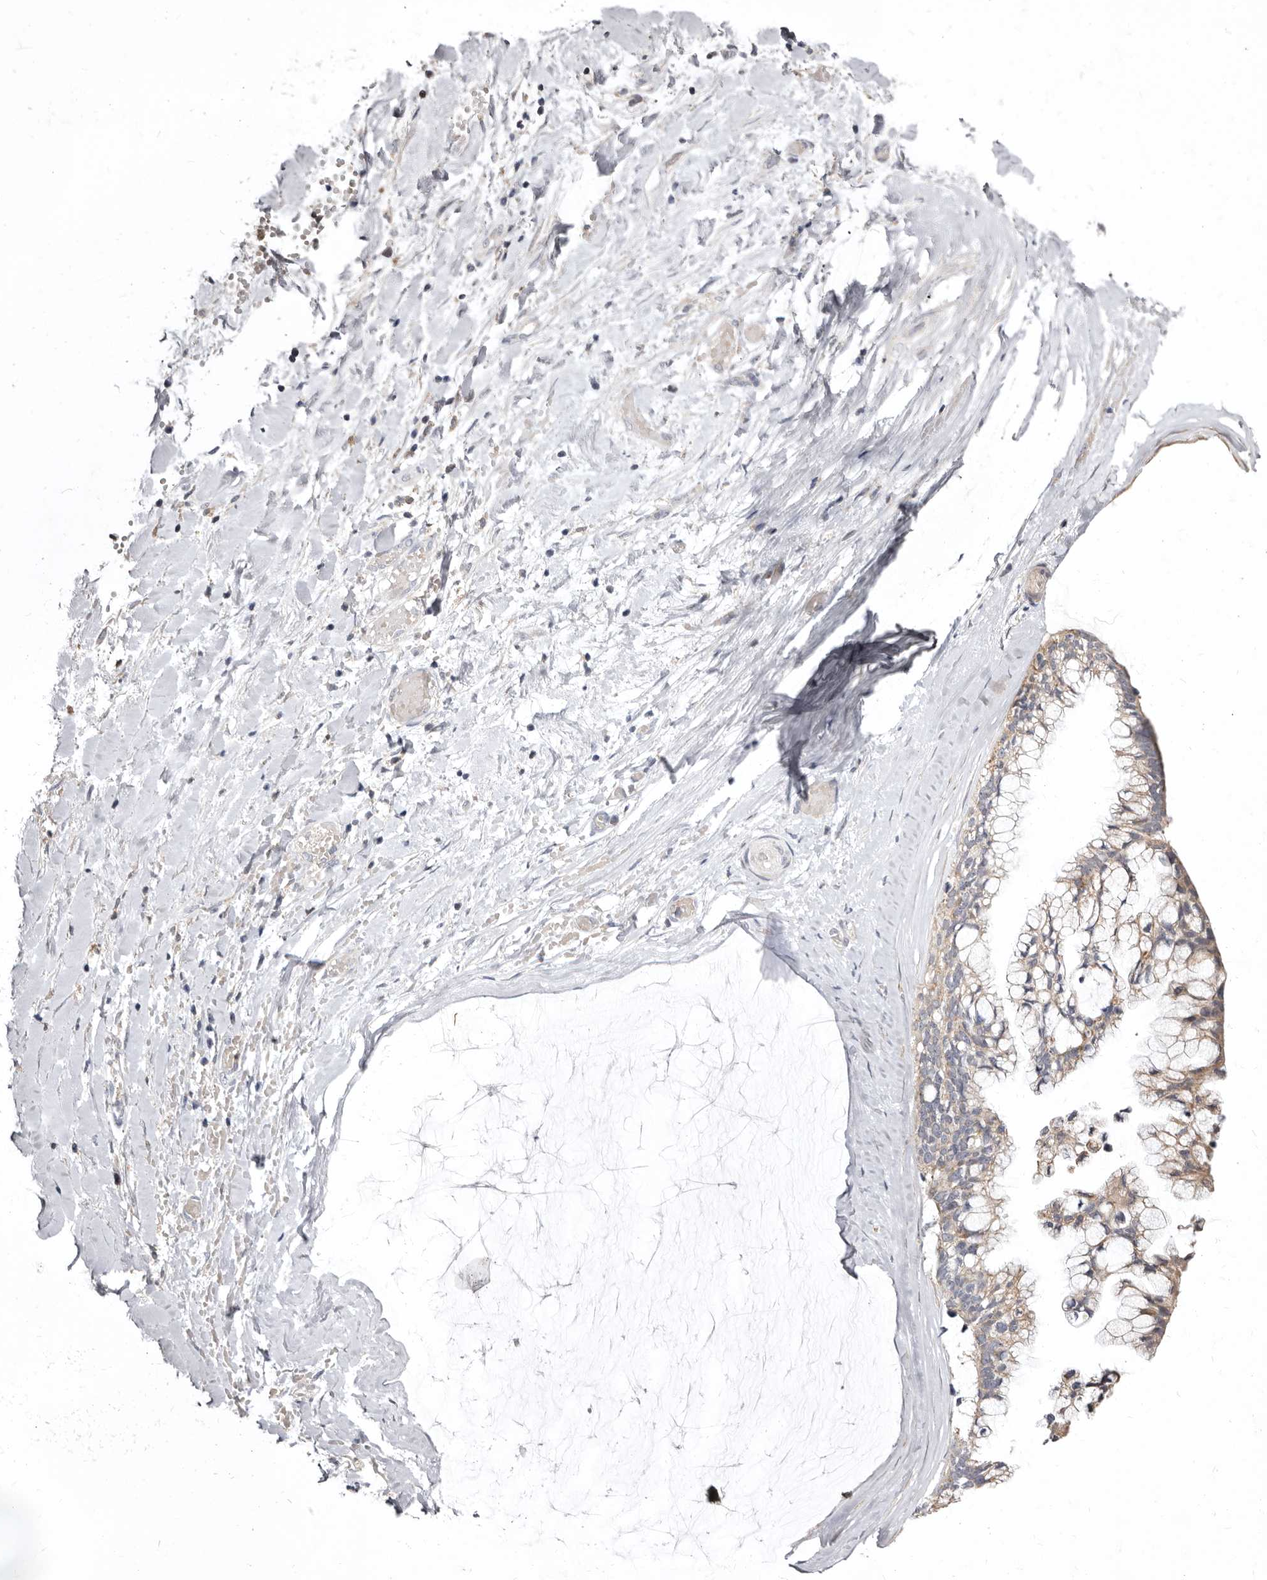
{"staining": {"intensity": "moderate", "quantity": ">75%", "location": "cytoplasmic/membranous"}, "tissue": "ovarian cancer", "cell_type": "Tumor cells", "image_type": "cancer", "snomed": [{"axis": "morphology", "description": "Cystadenocarcinoma, mucinous, NOS"}, {"axis": "topography", "description": "Ovary"}], "caption": "IHC (DAB) staining of human ovarian mucinous cystadenocarcinoma exhibits moderate cytoplasmic/membranous protein expression in approximately >75% of tumor cells.", "gene": "SMC4", "patient": {"sex": "female", "age": 39}}